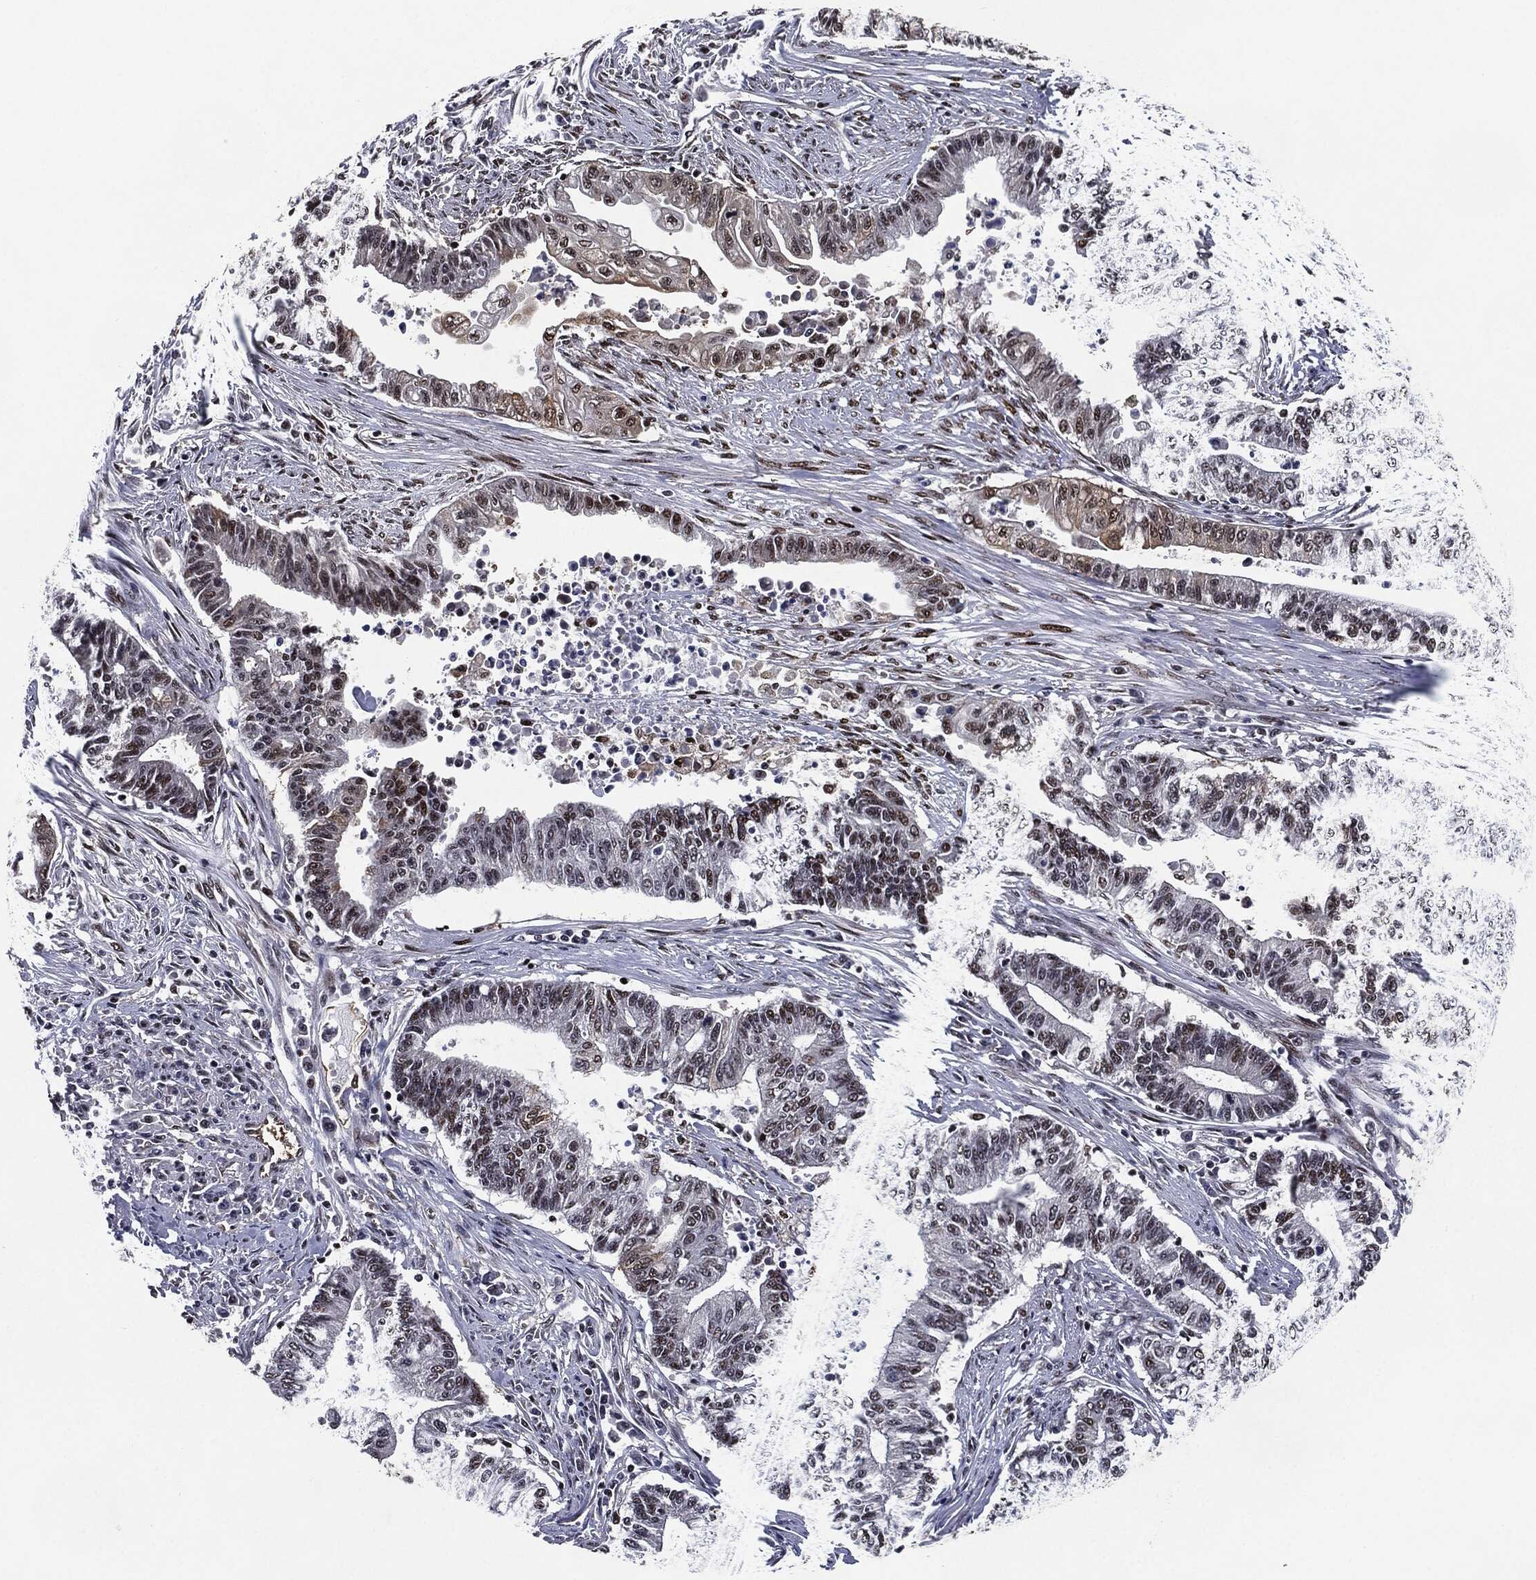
{"staining": {"intensity": "moderate", "quantity": "<25%", "location": "cytoplasmic/membranous,nuclear"}, "tissue": "endometrial cancer", "cell_type": "Tumor cells", "image_type": "cancer", "snomed": [{"axis": "morphology", "description": "Adenocarcinoma, NOS"}, {"axis": "topography", "description": "Uterus"}, {"axis": "topography", "description": "Endometrium"}], "caption": "Tumor cells exhibit moderate cytoplasmic/membranous and nuclear positivity in about <25% of cells in endometrial adenocarcinoma.", "gene": "JUN", "patient": {"sex": "female", "age": 54}}